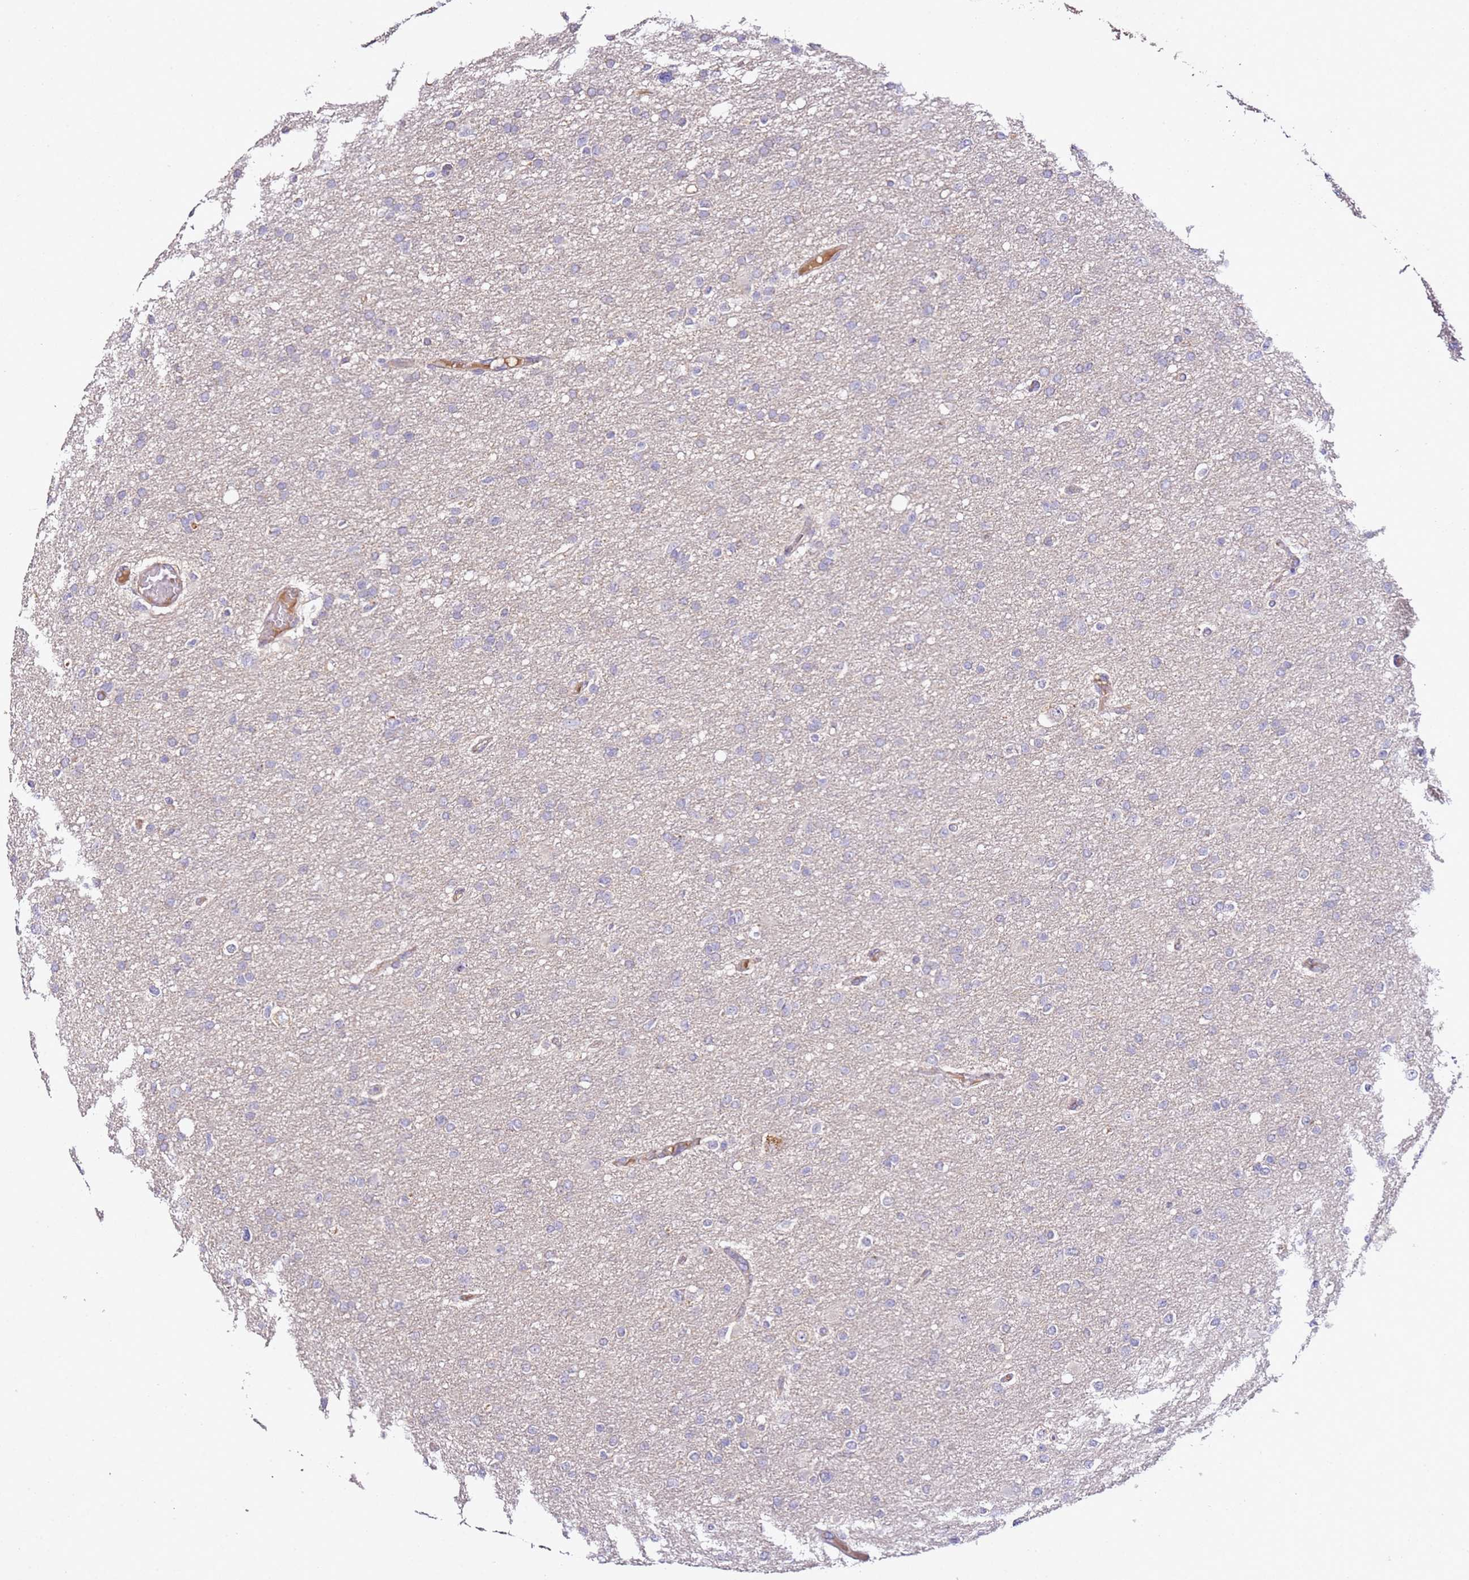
{"staining": {"intensity": "negative", "quantity": "none", "location": "none"}, "tissue": "glioma", "cell_type": "Tumor cells", "image_type": "cancer", "snomed": [{"axis": "morphology", "description": "Glioma, malignant, High grade"}, {"axis": "topography", "description": "Cerebral cortex"}], "caption": "This histopathology image is of glioma stained with immunohistochemistry to label a protein in brown with the nuclei are counter-stained blue. There is no staining in tumor cells.", "gene": "OR2B11", "patient": {"sex": "female", "age": 36}}